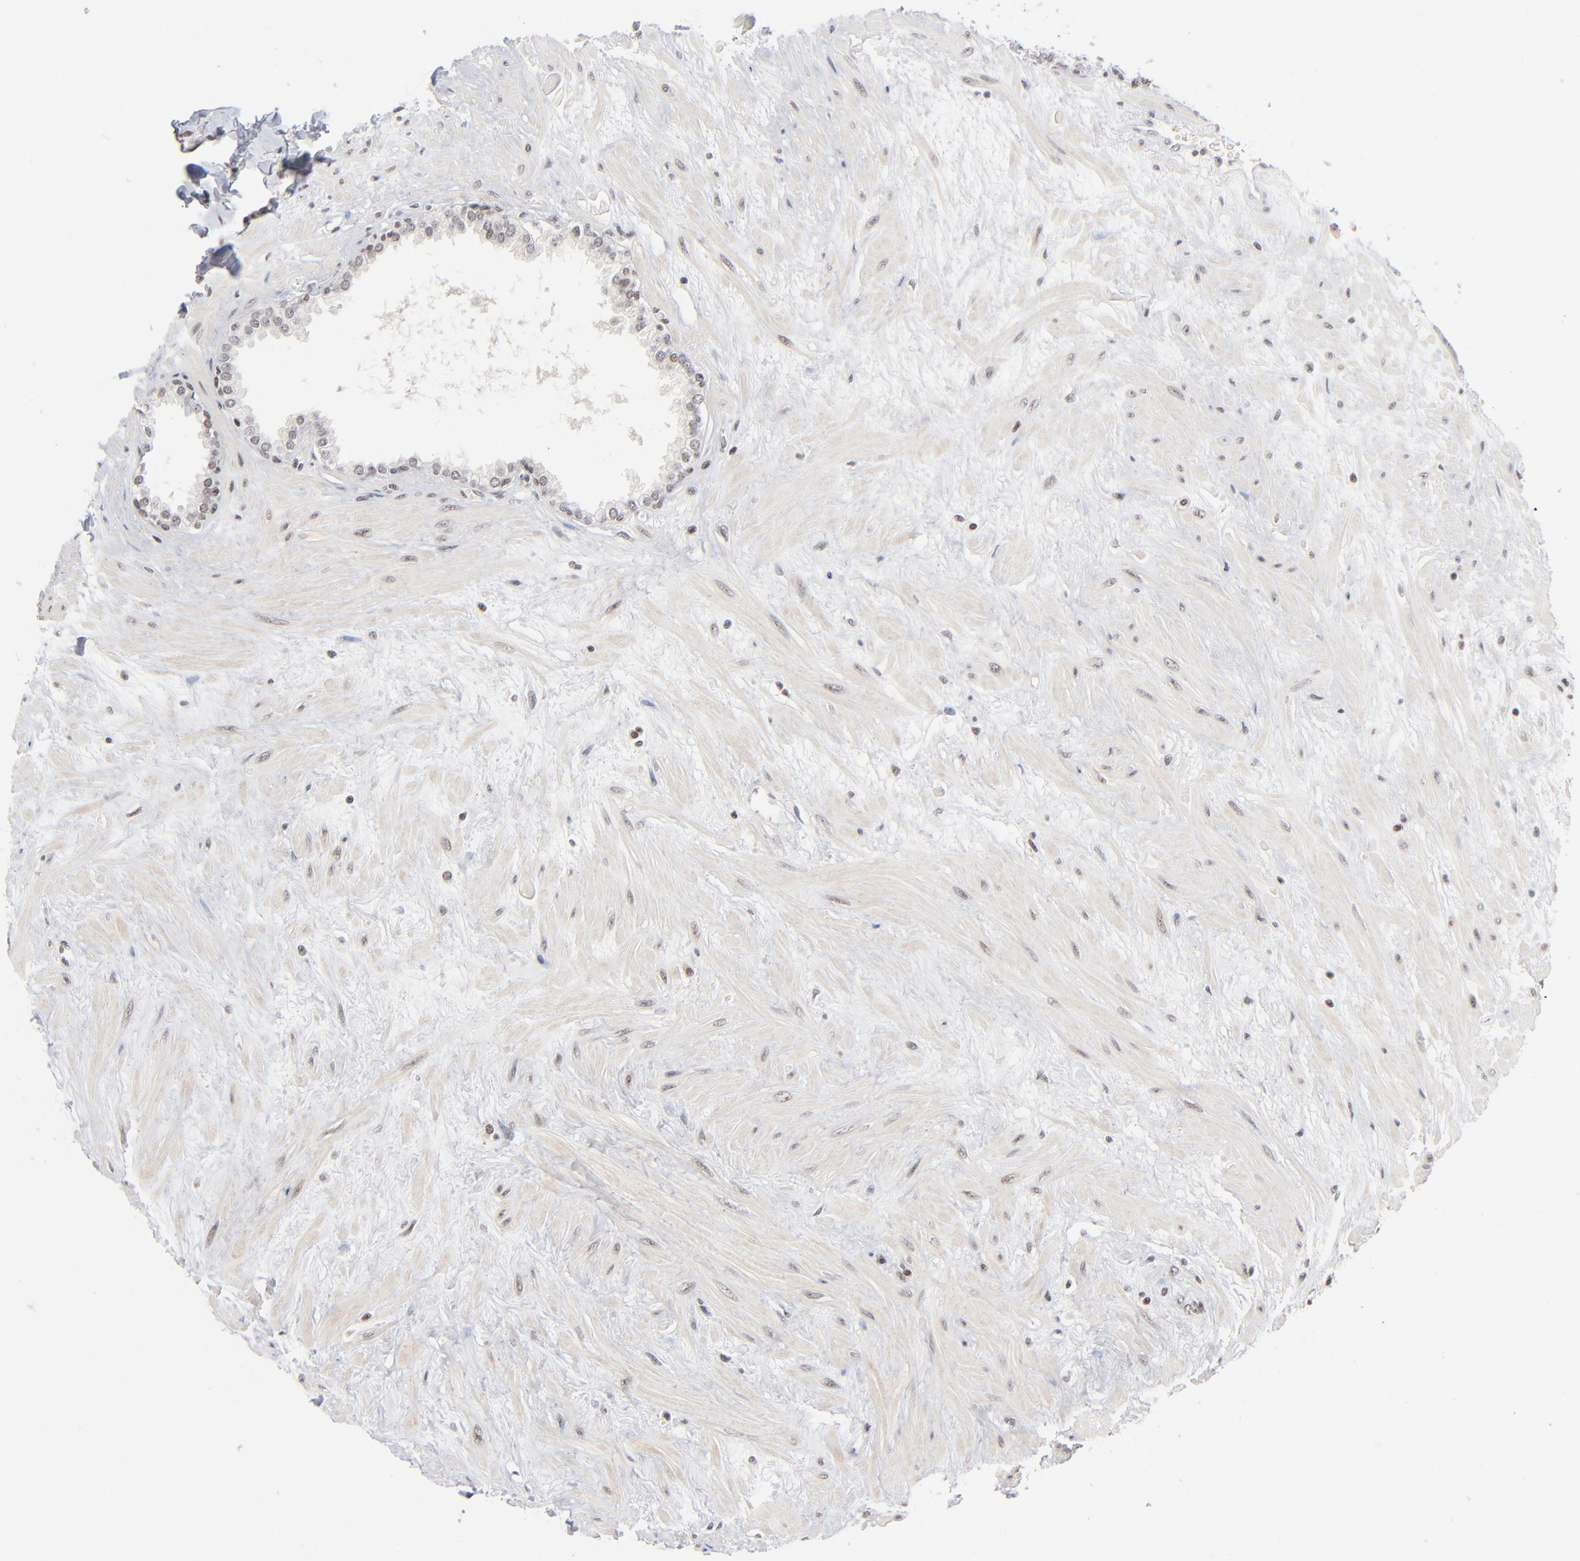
{"staining": {"intensity": "weak", "quantity": ">75%", "location": "nuclear"}, "tissue": "prostate", "cell_type": "Glandular cells", "image_type": "normal", "snomed": [{"axis": "morphology", "description": "Normal tissue, NOS"}, {"axis": "topography", "description": "Prostate"}], "caption": "Immunohistochemistry of unremarkable prostate demonstrates low levels of weak nuclear staining in about >75% of glandular cells. The staining is performed using DAB brown chromogen to label protein expression. The nuclei are counter-stained blue using hematoxylin.", "gene": "ZNF143", "patient": {"sex": "male", "age": 64}}